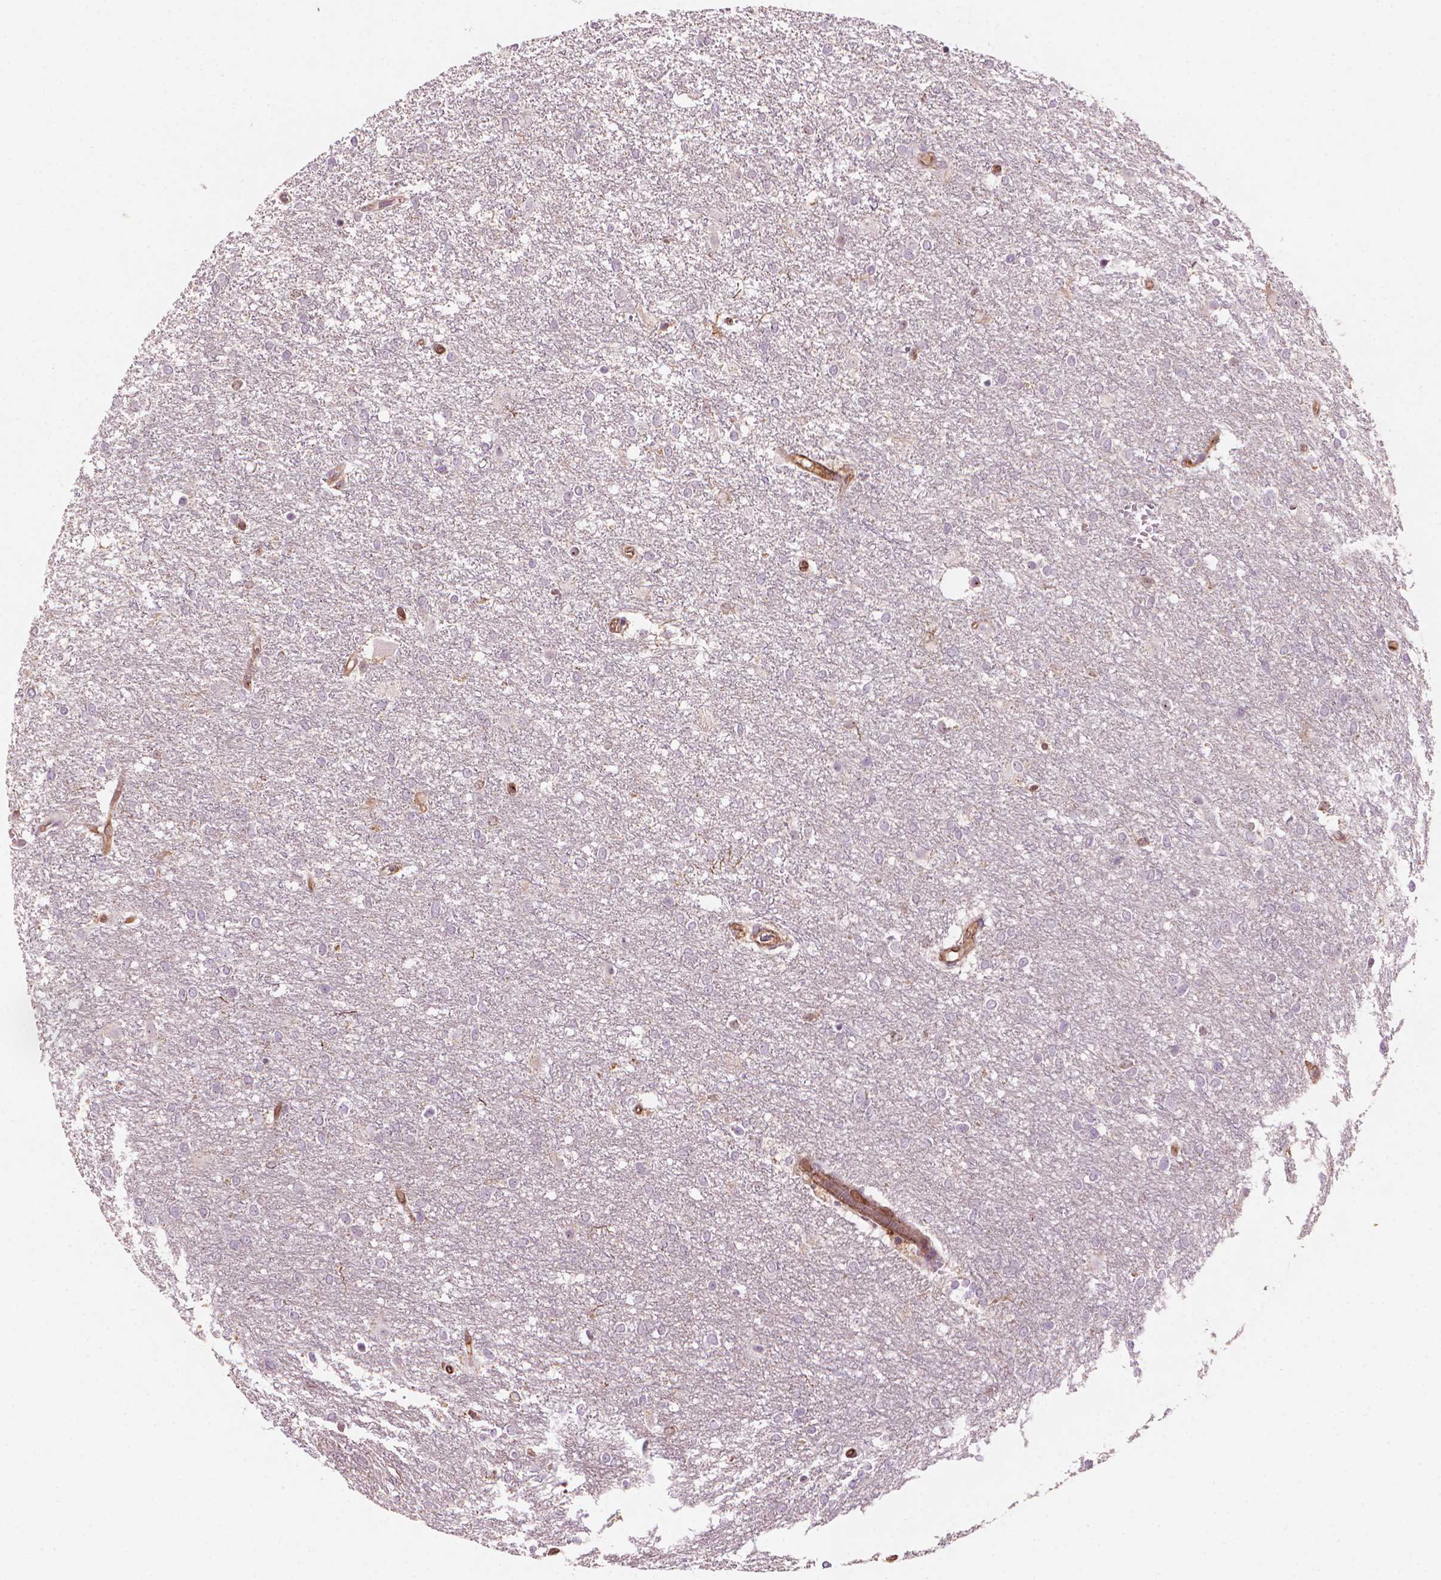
{"staining": {"intensity": "negative", "quantity": "none", "location": "none"}, "tissue": "glioma", "cell_type": "Tumor cells", "image_type": "cancer", "snomed": [{"axis": "morphology", "description": "Glioma, malignant, High grade"}, {"axis": "topography", "description": "Brain"}], "caption": "Protein analysis of glioma displays no significant positivity in tumor cells.", "gene": "SMC2", "patient": {"sex": "female", "age": 61}}